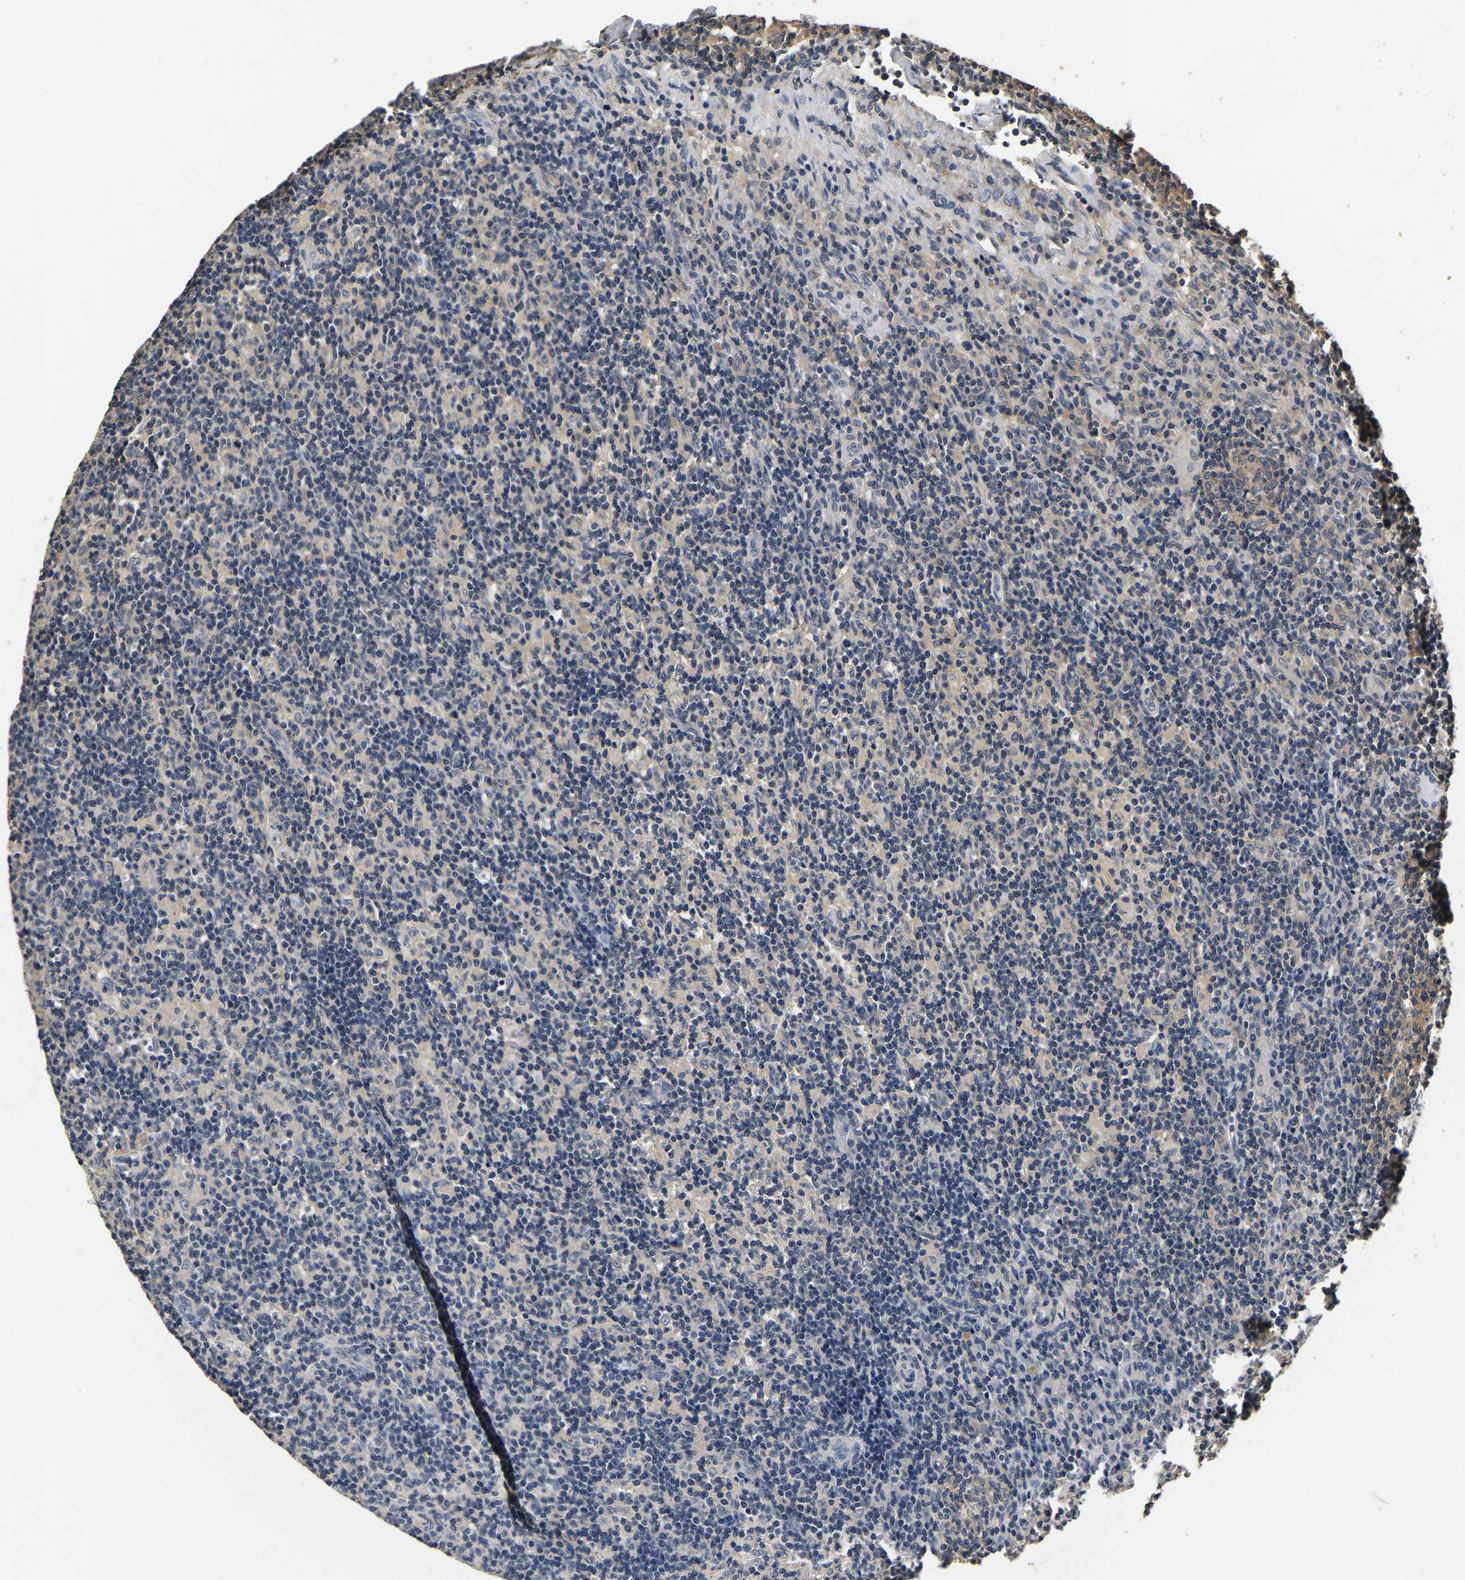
{"staining": {"intensity": "moderate", "quantity": "<25%", "location": "cytoplasmic/membranous"}, "tissue": "lymph node", "cell_type": "Non-germinal center cells", "image_type": "normal", "snomed": [{"axis": "morphology", "description": "Normal tissue, NOS"}, {"axis": "morphology", "description": "Inflammation, NOS"}, {"axis": "topography", "description": "Lymph node"}], "caption": "Immunohistochemistry (IHC) histopathology image of unremarkable lymph node: human lymph node stained using immunohistochemistry (IHC) demonstrates low levels of moderate protein expression localized specifically in the cytoplasmic/membranous of non-germinal center cells, appearing as a cytoplasmic/membranous brown color.", "gene": "RUVBL1", "patient": {"sex": "male", "age": 55}}